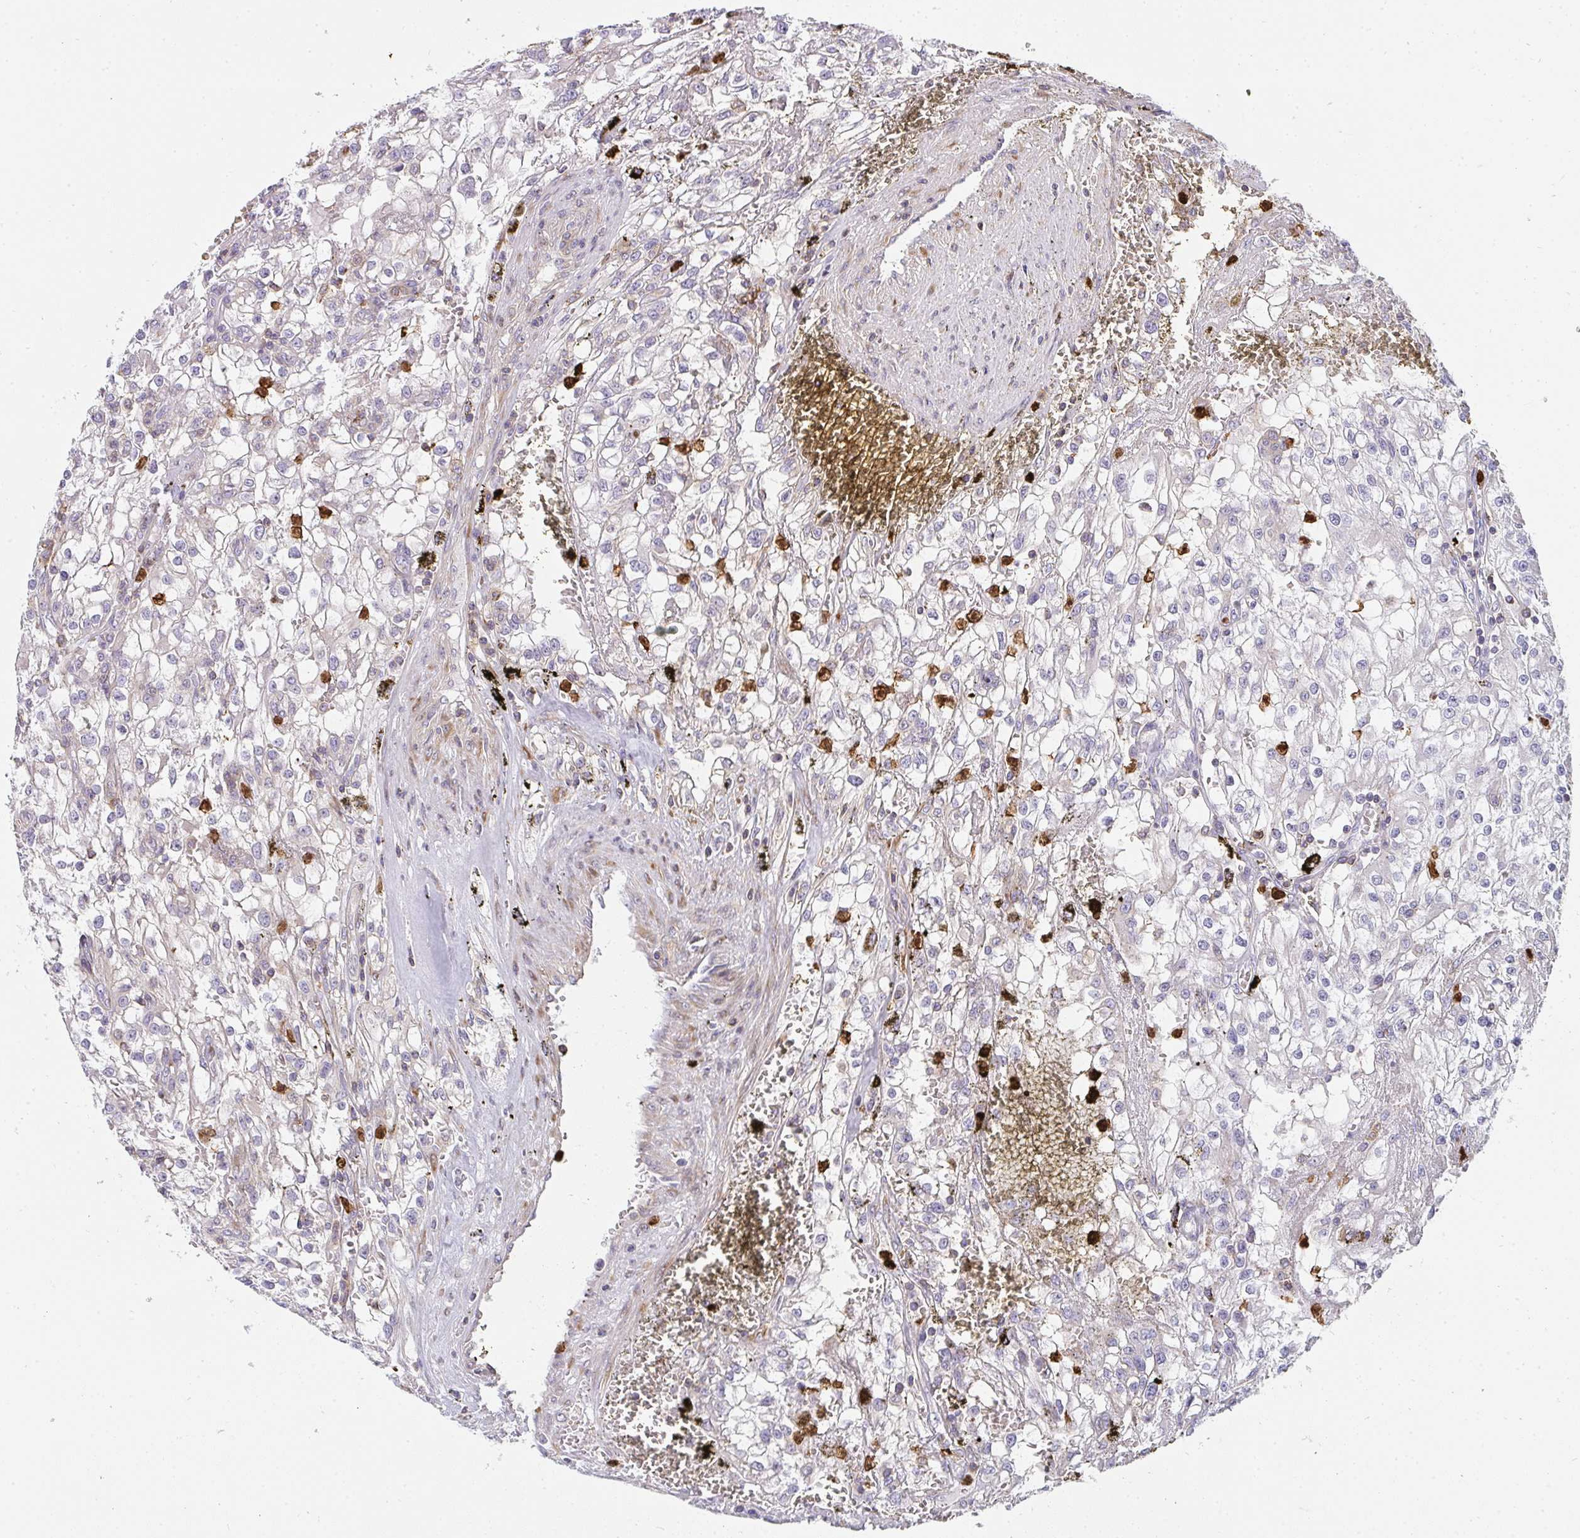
{"staining": {"intensity": "negative", "quantity": "none", "location": "none"}, "tissue": "renal cancer", "cell_type": "Tumor cells", "image_type": "cancer", "snomed": [{"axis": "morphology", "description": "Adenocarcinoma, NOS"}, {"axis": "topography", "description": "Kidney"}], "caption": "High power microscopy photomicrograph of an IHC histopathology image of renal cancer (adenocarcinoma), revealing no significant positivity in tumor cells.", "gene": "CSF3R", "patient": {"sex": "female", "age": 74}}